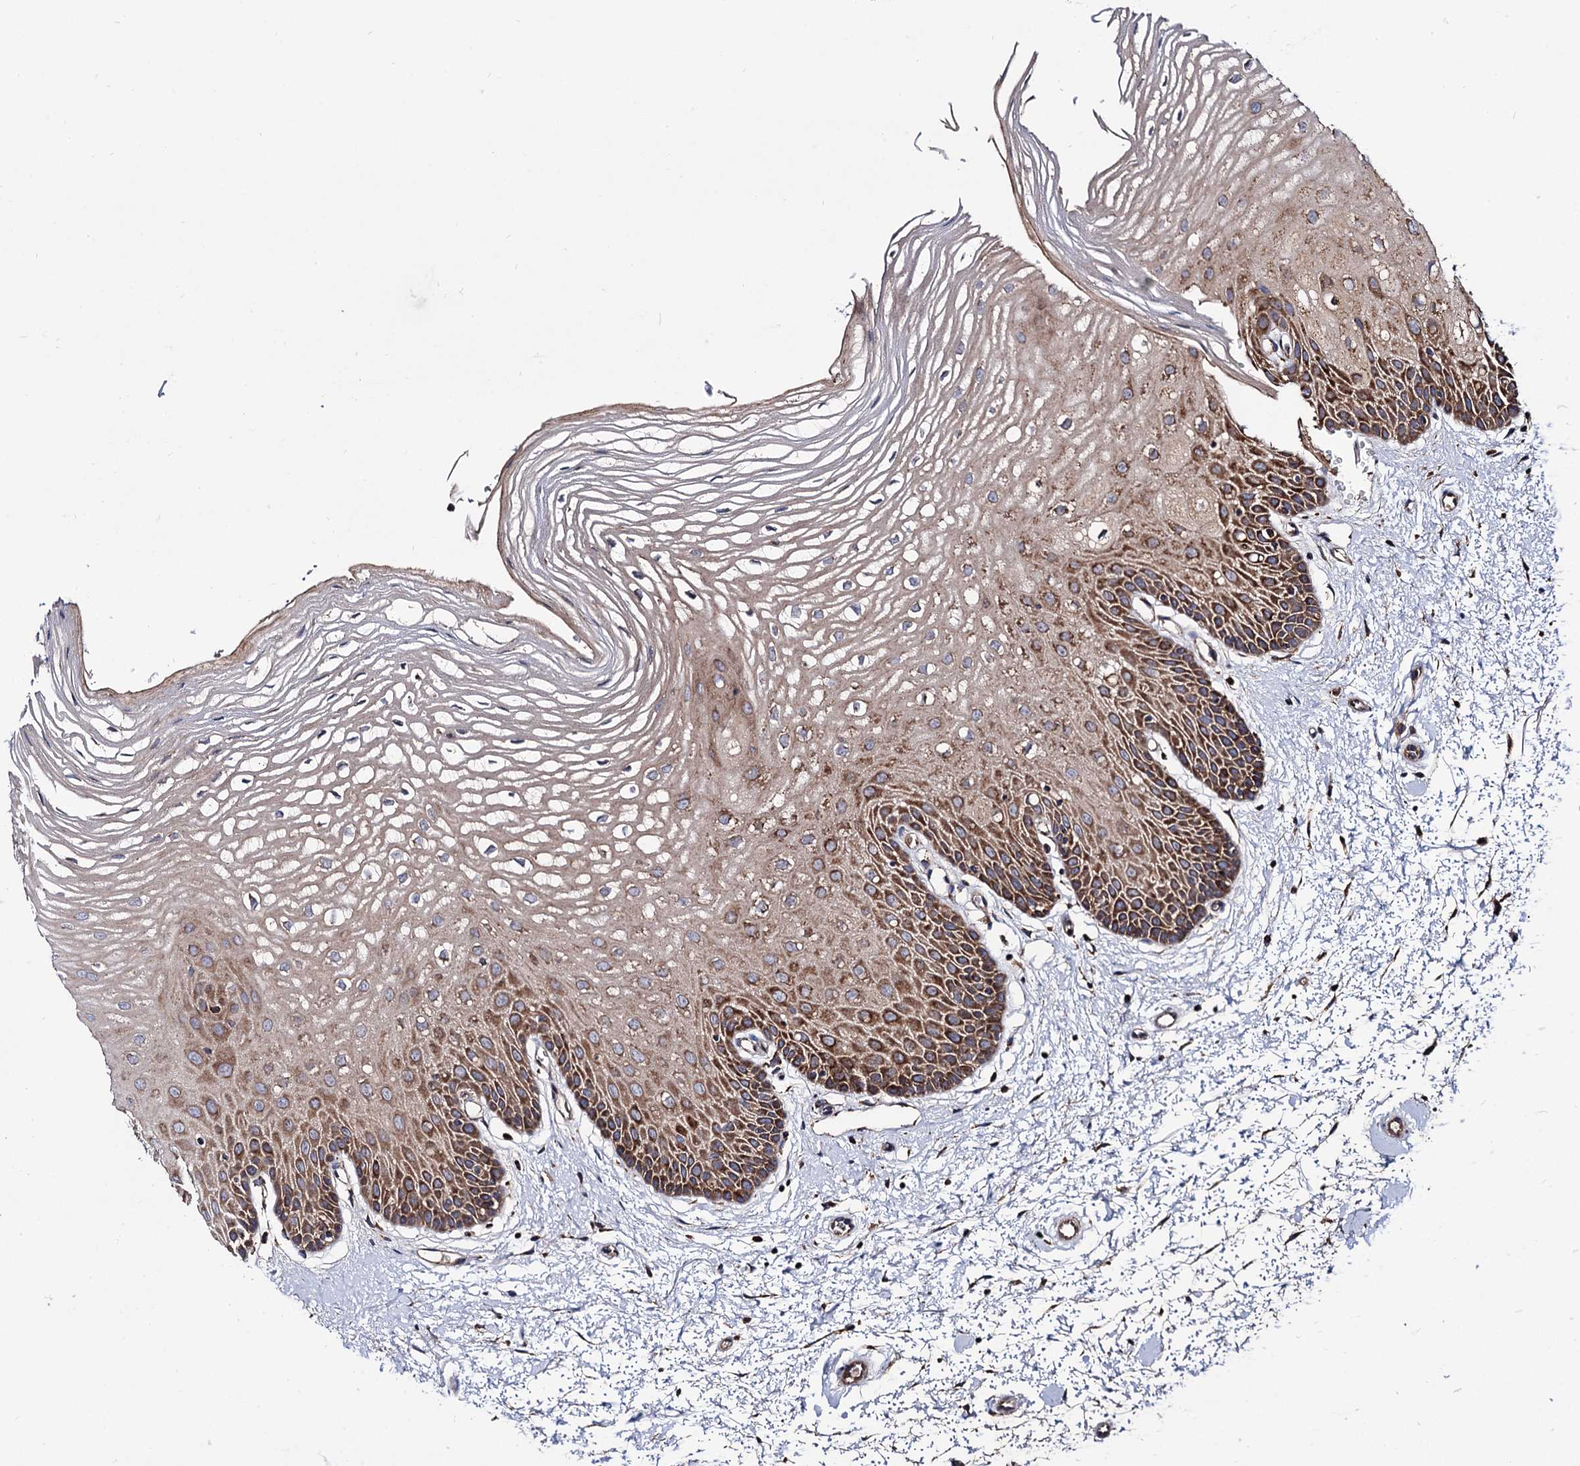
{"staining": {"intensity": "strong", "quantity": "25%-75%", "location": "cytoplasmic/membranous"}, "tissue": "oral mucosa", "cell_type": "Squamous epithelial cells", "image_type": "normal", "snomed": [{"axis": "morphology", "description": "Normal tissue, NOS"}, {"axis": "topography", "description": "Oral tissue"}, {"axis": "topography", "description": "Tounge, NOS"}], "caption": "Squamous epithelial cells reveal high levels of strong cytoplasmic/membranous staining in approximately 25%-75% of cells in normal oral mucosa. The protein is stained brown, and the nuclei are stained in blue (DAB (3,3'-diaminobenzidine) IHC with brightfield microscopy, high magnification).", "gene": "IQCH", "patient": {"sex": "female", "age": 73}}